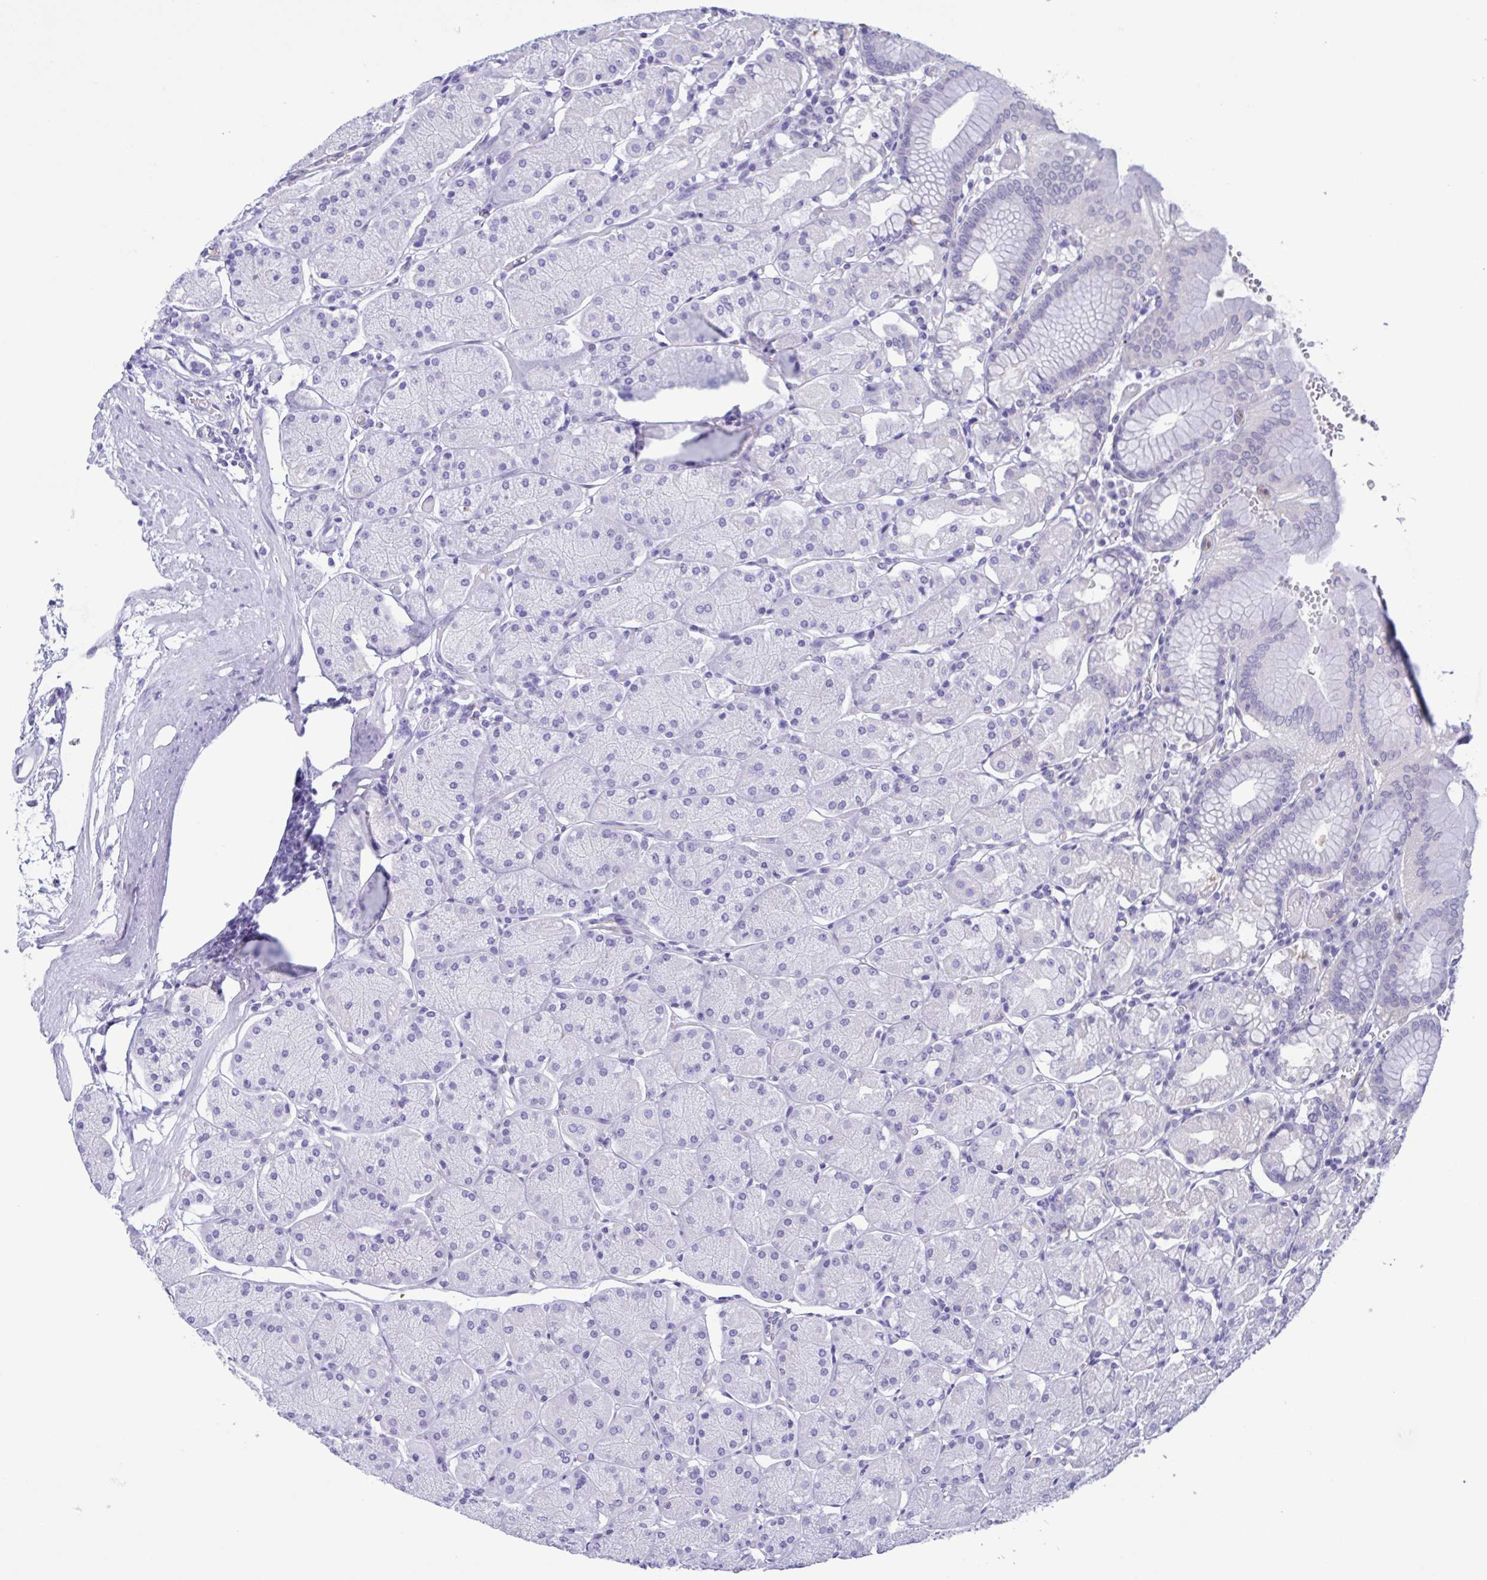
{"staining": {"intensity": "negative", "quantity": "none", "location": "none"}, "tissue": "stomach", "cell_type": "Glandular cells", "image_type": "normal", "snomed": [{"axis": "morphology", "description": "Normal tissue, NOS"}, {"axis": "topography", "description": "Stomach, upper"}, {"axis": "topography", "description": "Stomach"}], "caption": "Glandular cells show no significant positivity in benign stomach.", "gene": "LDHC", "patient": {"sex": "male", "age": 76}}